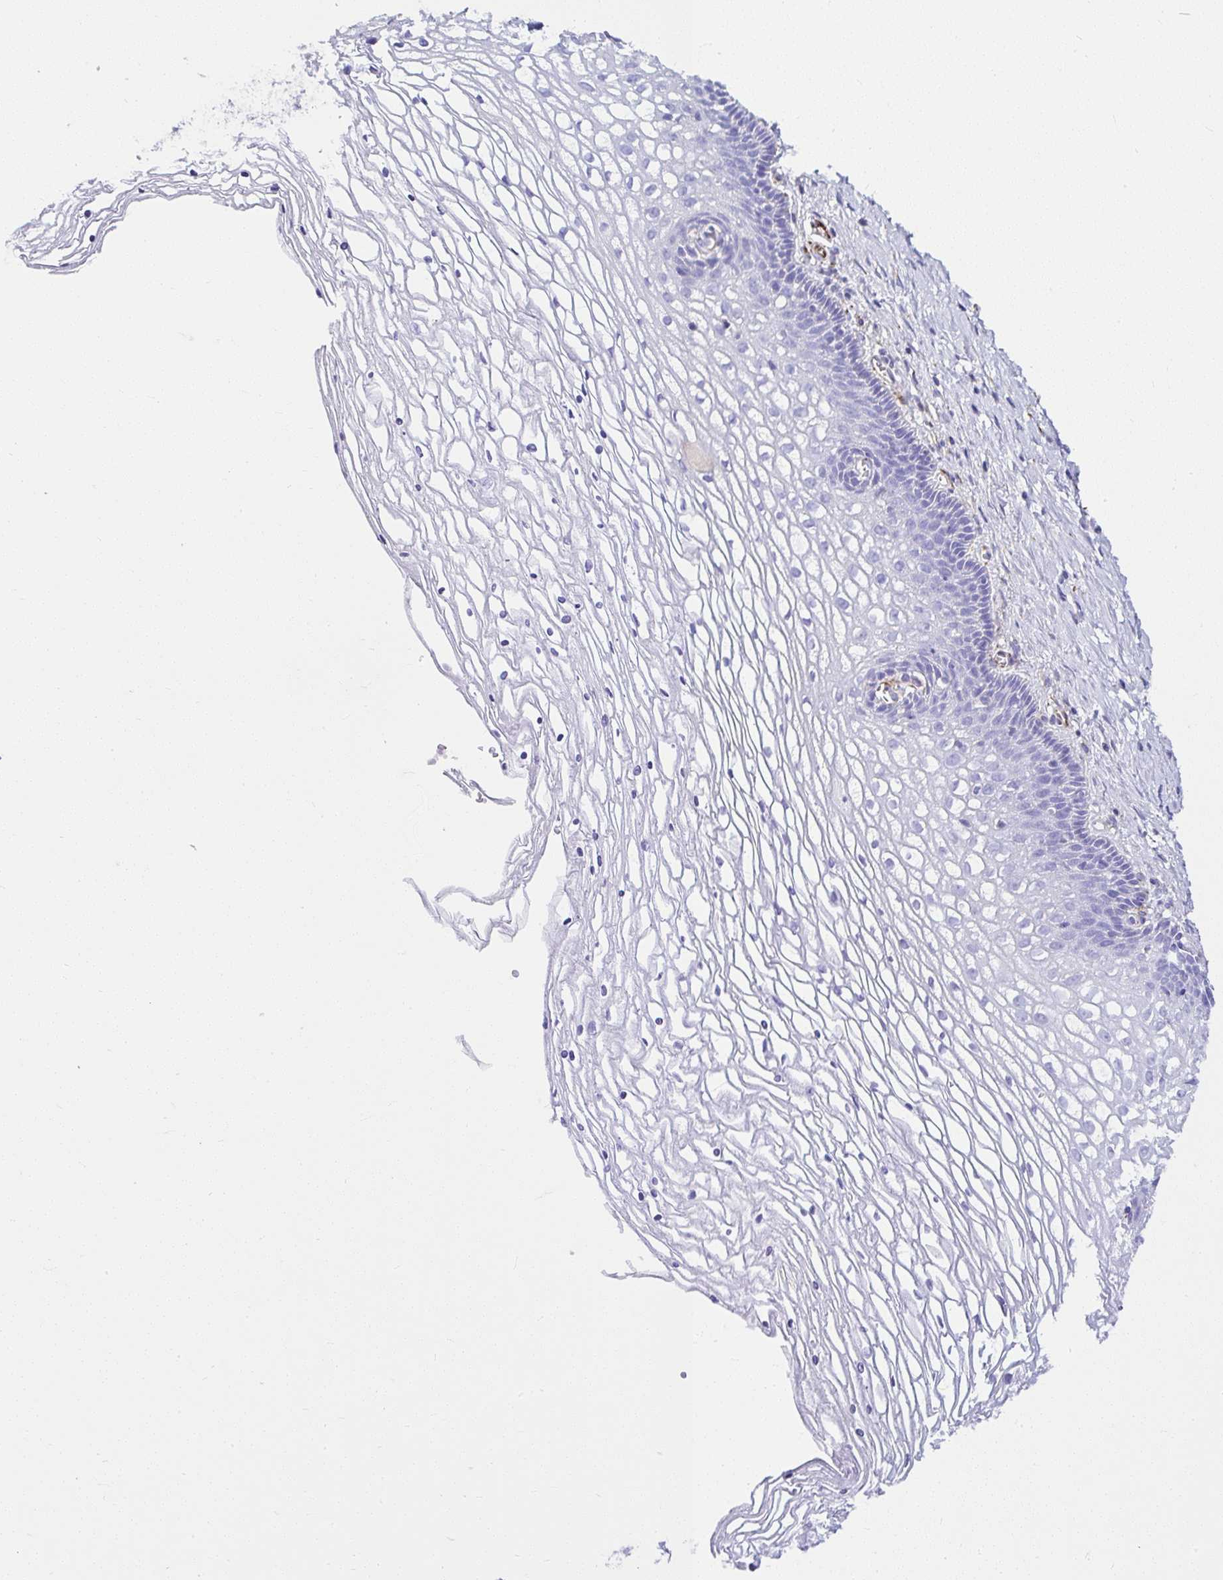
{"staining": {"intensity": "negative", "quantity": "none", "location": "none"}, "tissue": "cervix", "cell_type": "Glandular cells", "image_type": "normal", "snomed": [{"axis": "morphology", "description": "Normal tissue, NOS"}, {"axis": "topography", "description": "Cervix"}], "caption": "Immunohistochemistry (IHC) photomicrograph of normal cervix stained for a protein (brown), which demonstrates no expression in glandular cells.", "gene": "DEPDC5", "patient": {"sex": "female", "age": 36}}